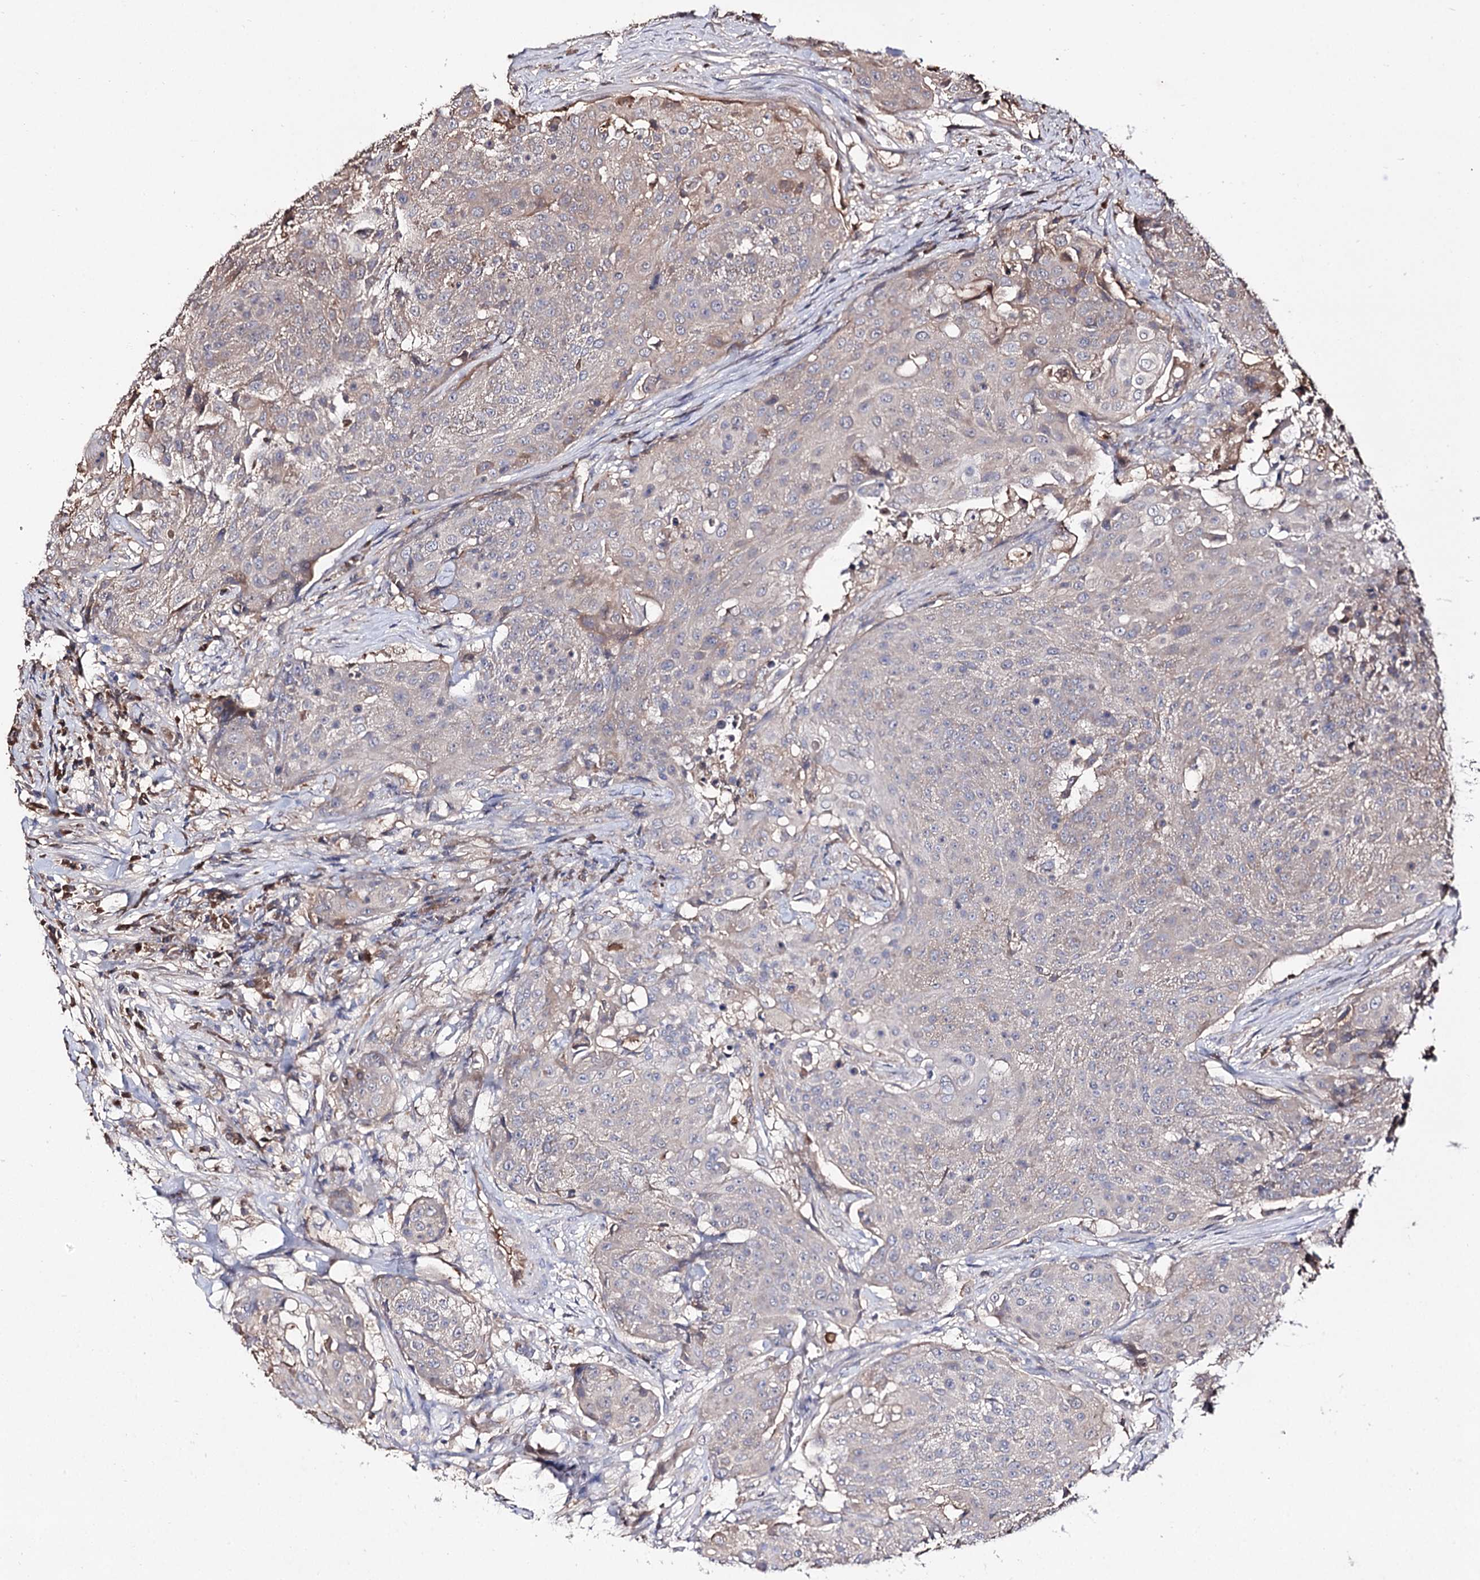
{"staining": {"intensity": "weak", "quantity": "25%-75%", "location": "cytoplasmic/membranous"}, "tissue": "urothelial cancer", "cell_type": "Tumor cells", "image_type": "cancer", "snomed": [{"axis": "morphology", "description": "Urothelial carcinoma, High grade"}, {"axis": "topography", "description": "Urinary bladder"}], "caption": "Weak cytoplasmic/membranous positivity is seen in about 25%-75% of tumor cells in high-grade urothelial carcinoma.", "gene": "ARFIP2", "patient": {"sex": "female", "age": 63}}